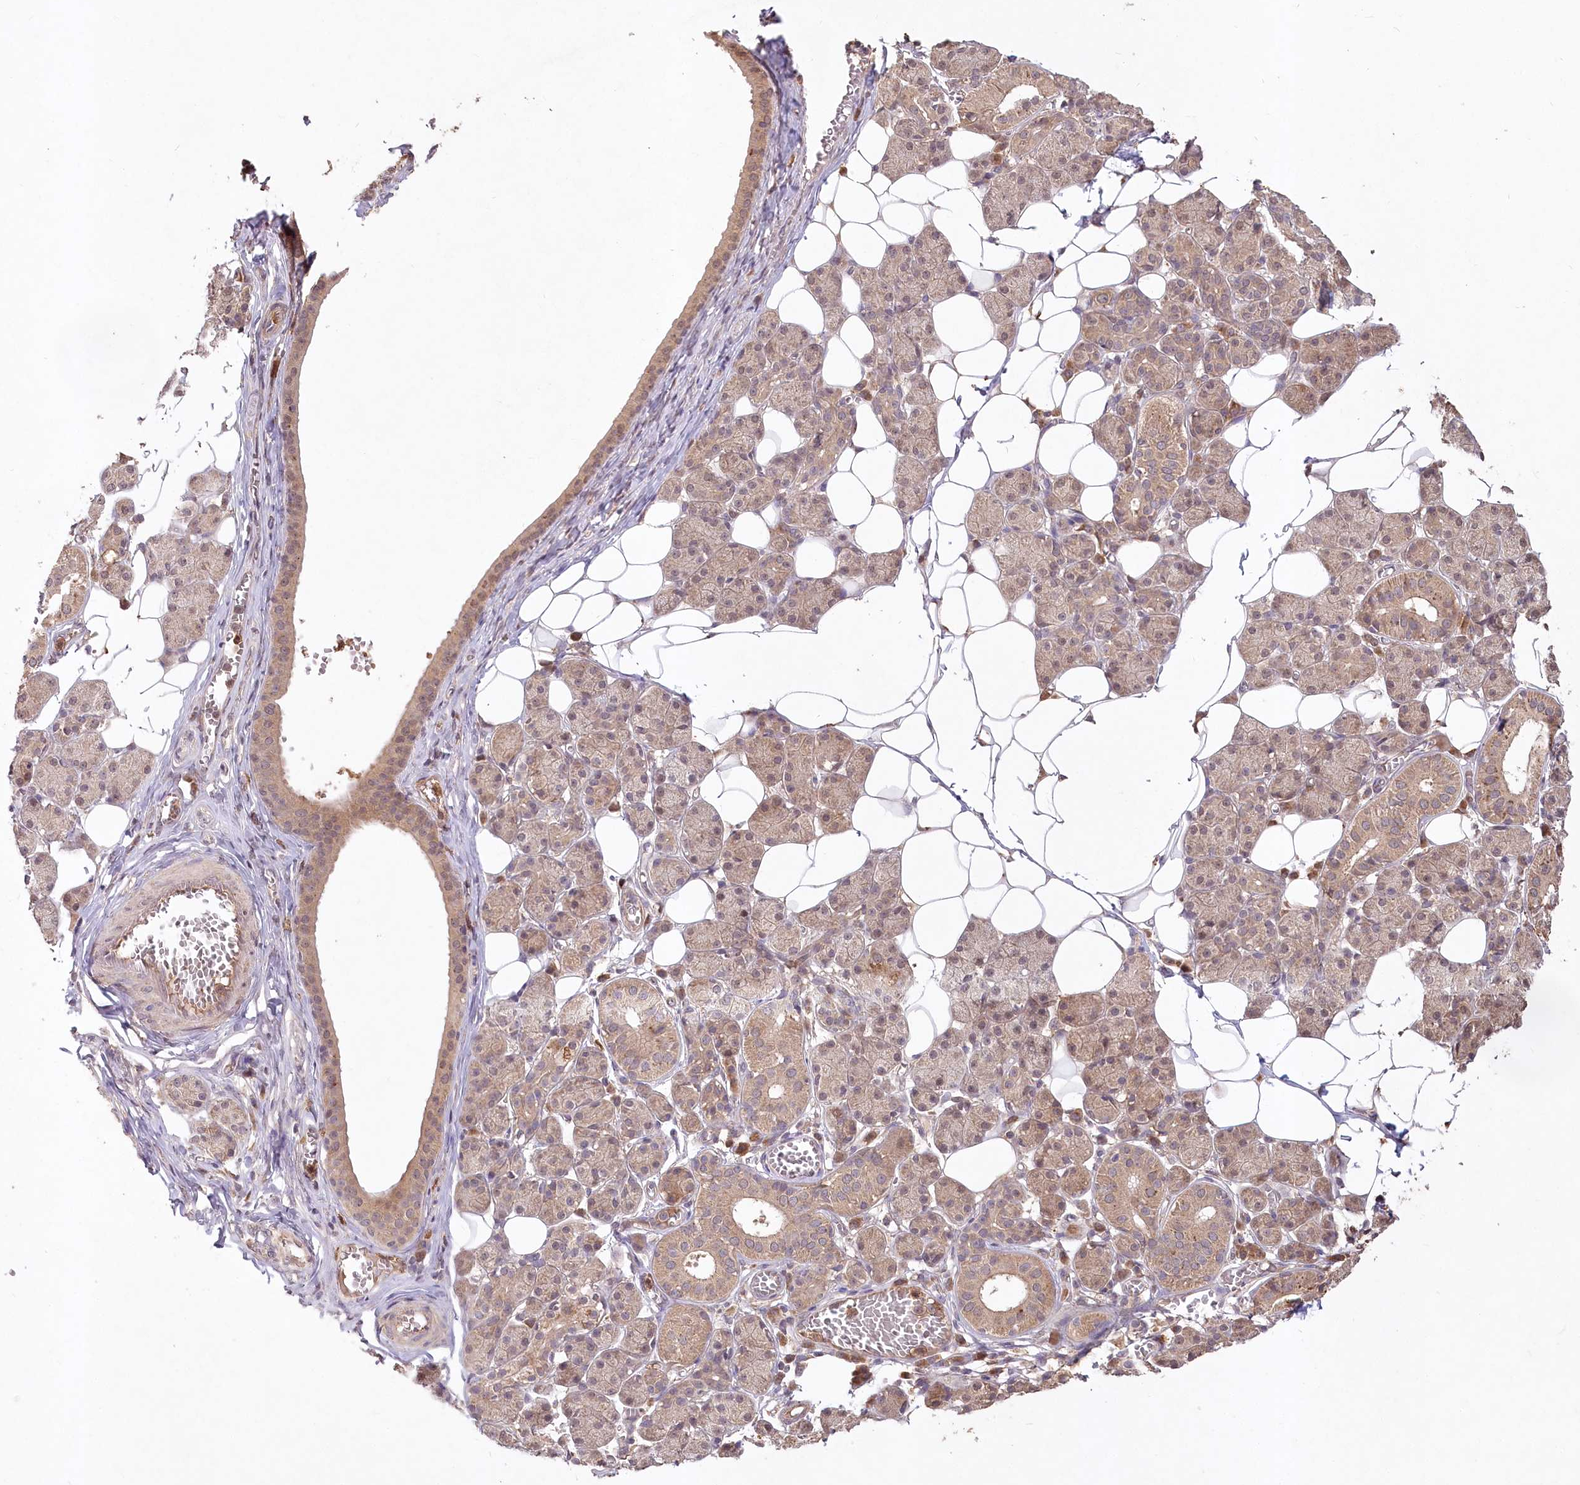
{"staining": {"intensity": "moderate", "quantity": ">75%", "location": "cytoplasmic/membranous,nuclear"}, "tissue": "salivary gland", "cell_type": "Glandular cells", "image_type": "normal", "snomed": [{"axis": "morphology", "description": "Normal tissue, NOS"}, {"axis": "topography", "description": "Salivary gland"}], "caption": "IHC of benign salivary gland displays medium levels of moderate cytoplasmic/membranous,nuclear expression in approximately >75% of glandular cells. (DAB (3,3'-diaminobenzidine) IHC, brown staining for protein, blue staining for nuclei).", "gene": "IRAK1BP1", "patient": {"sex": "female", "age": 33}}